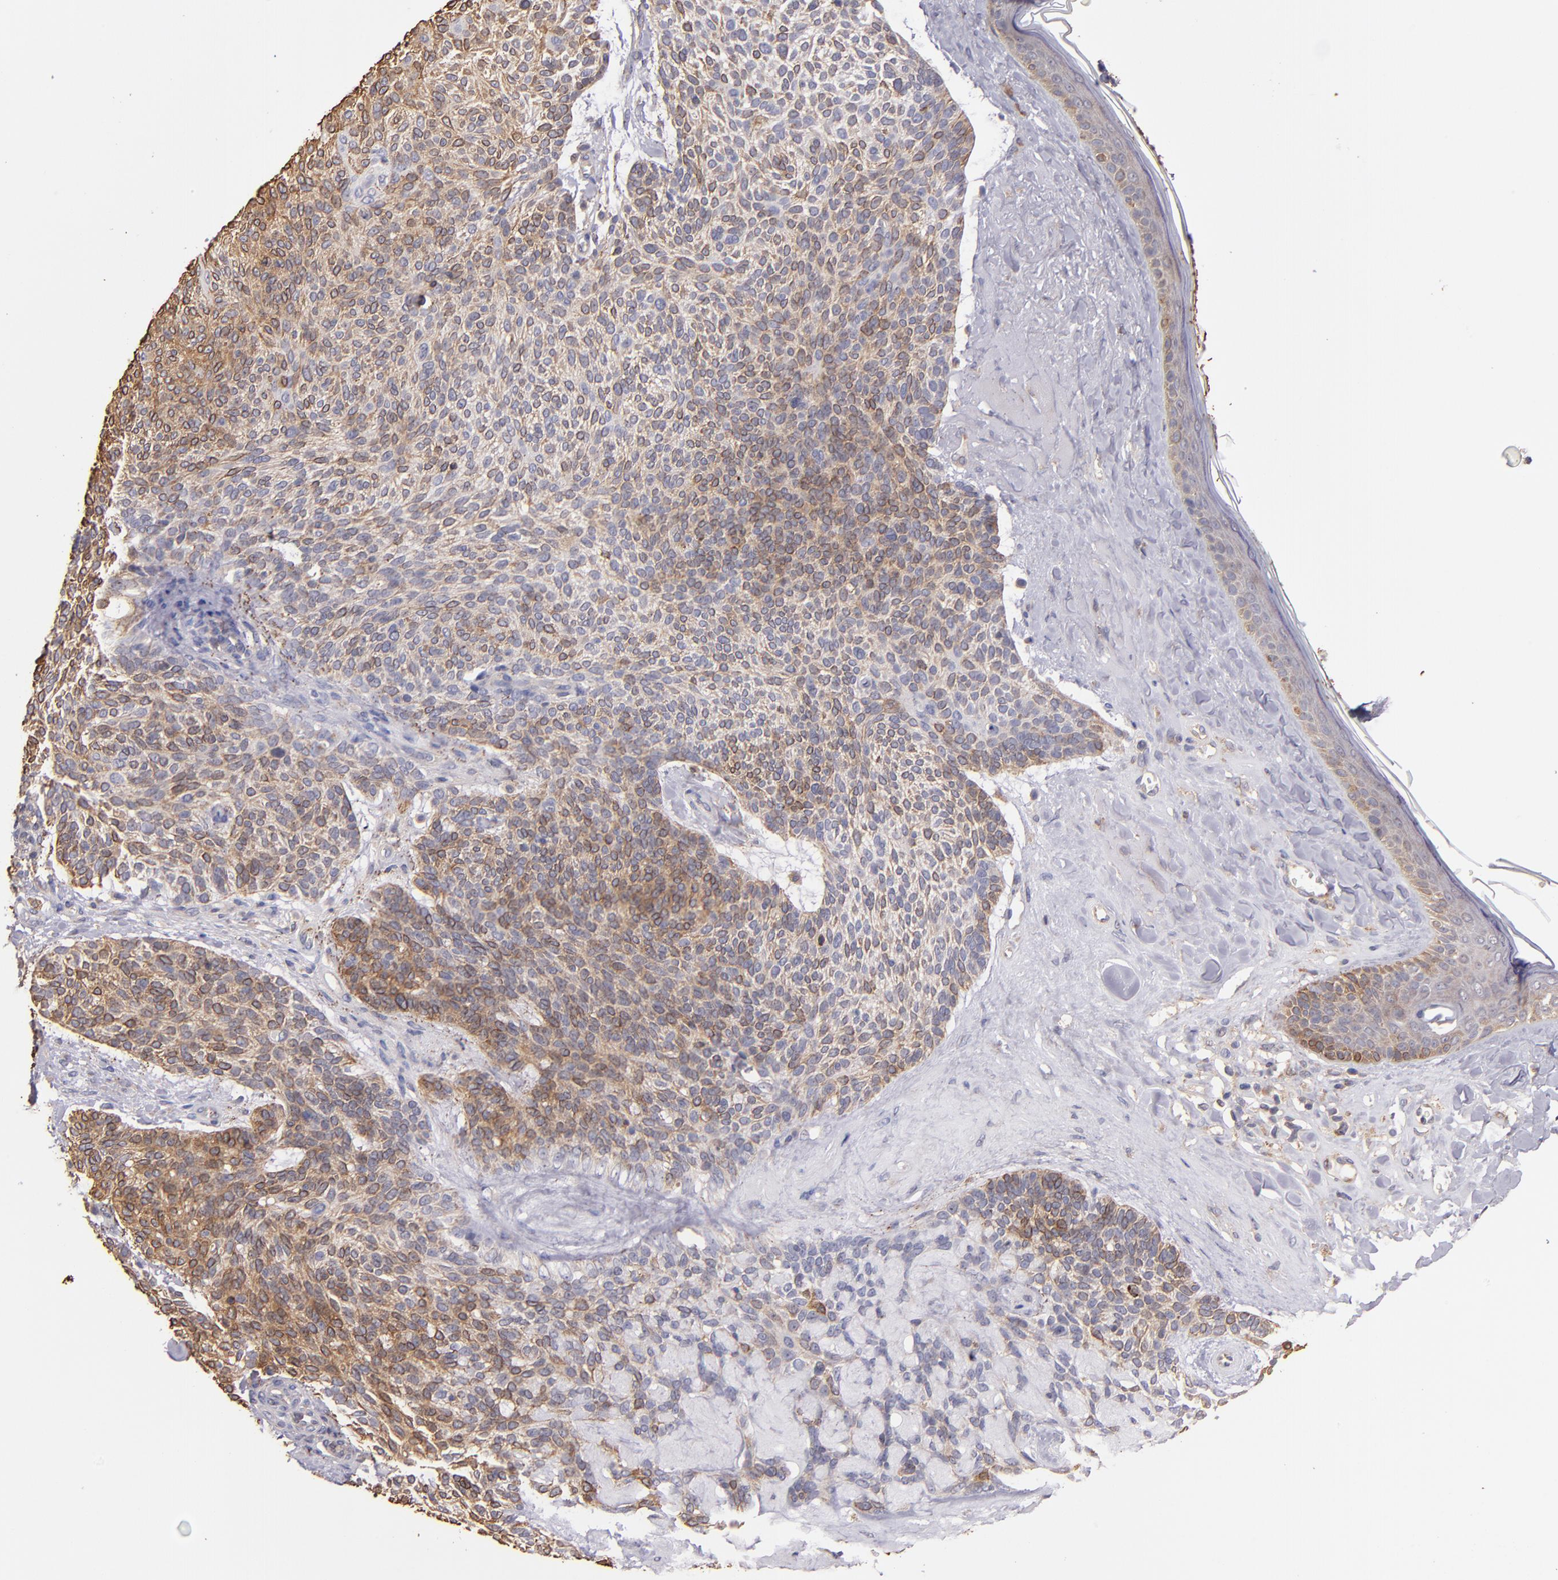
{"staining": {"intensity": "moderate", "quantity": ">75%", "location": "cytoplasmic/membranous"}, "tissue": "skin cancer", "cell_type": "Tumor cells", "image_type": "cancer", "snomed": [{"axis": "morphology", "description": "Normal tissue, NOS"}, {"axis": "morphology", "description": "Basal cell carcinoma"}, {"axis": "topography", "description": "Skin"}], "caption": "Skin basal cell carcinoma was stained to show a protein in brown. There is medium levels of moderate cytoplasmic/membranous positivity in approximately >75% of tumor cells.", "gene": "IFIH1", "patient": {"sex": "female", "age": 70}}